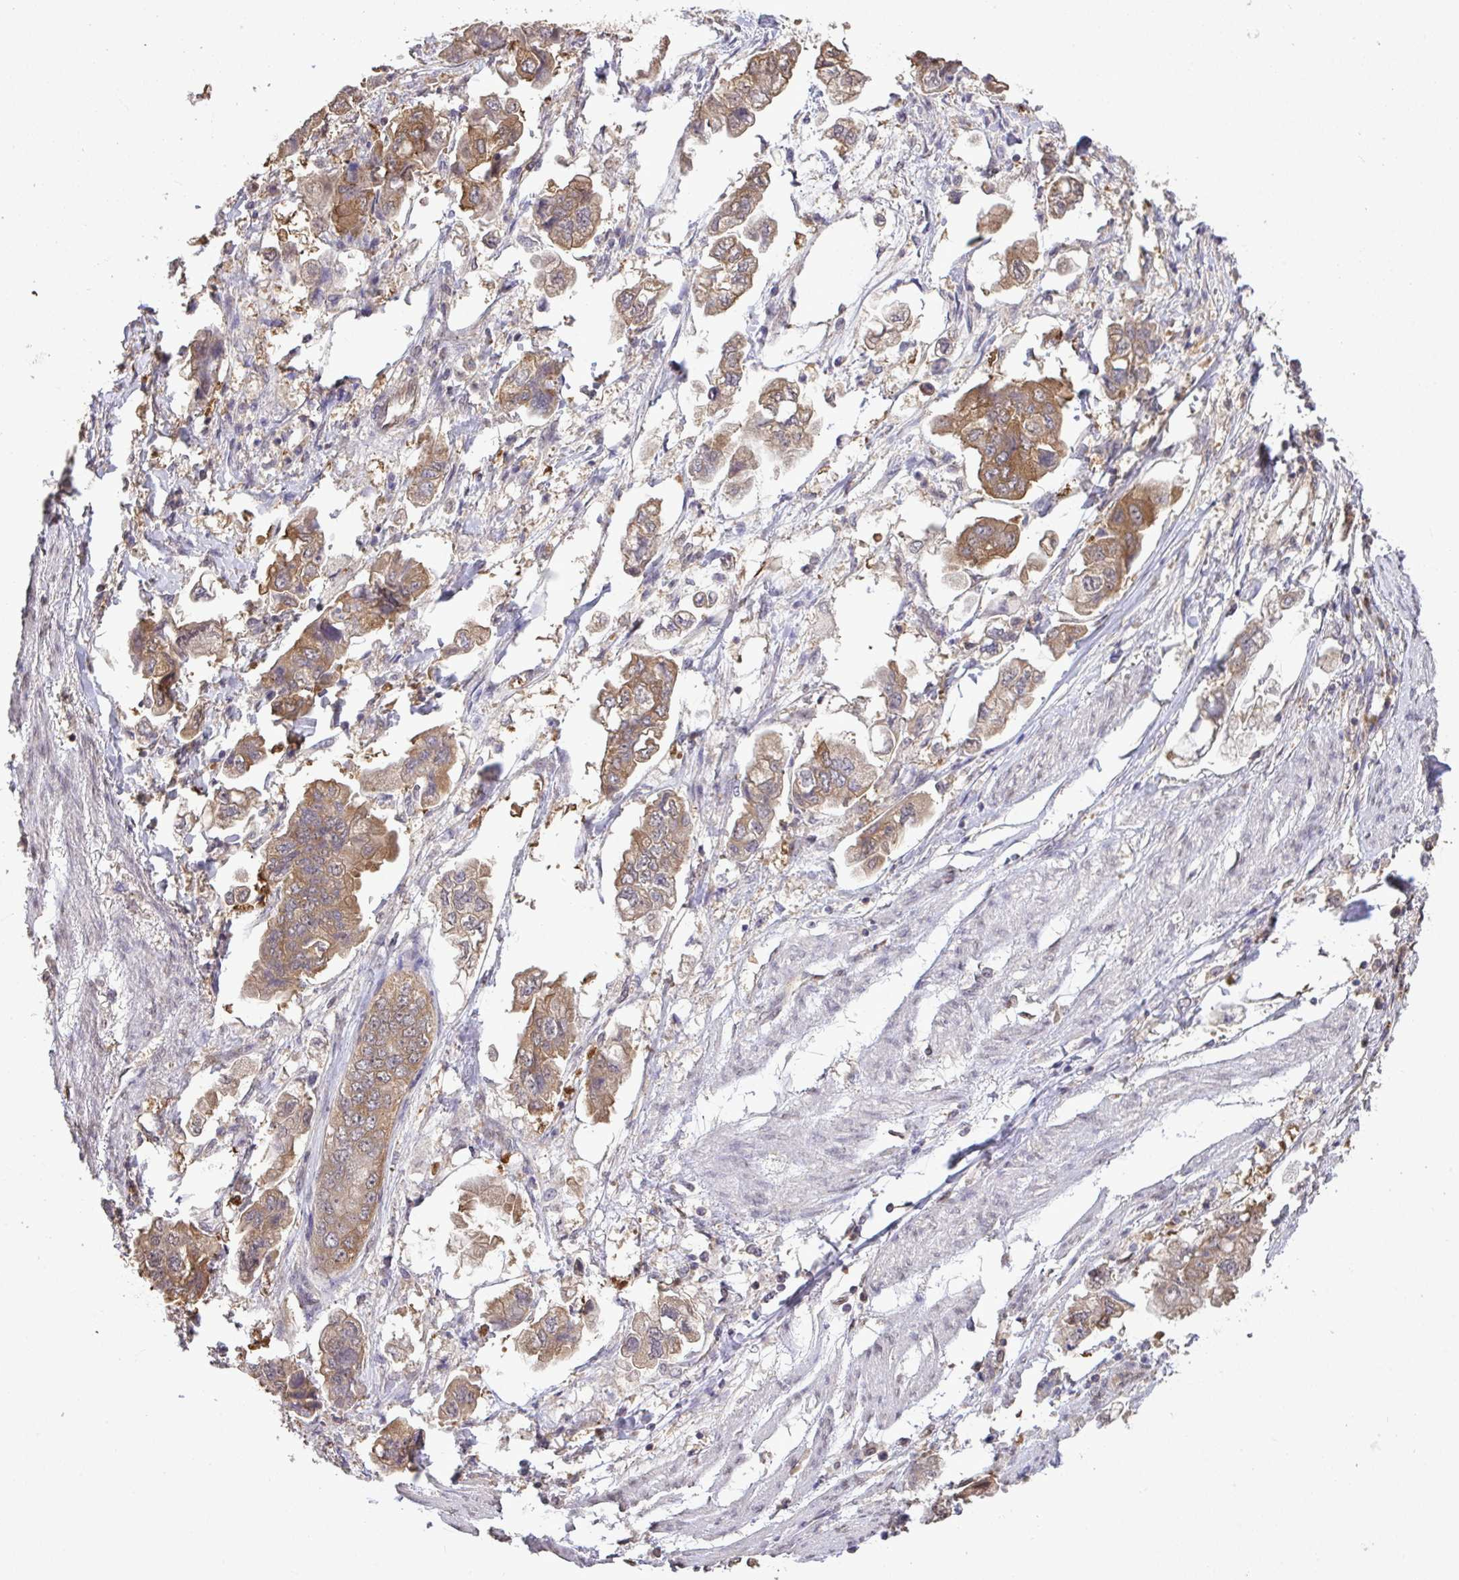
{"staining": {"intensity": "moderate", "quantity": ">75%", "location": "cytoplasmic/membranous"}, "tissue": "stomach cancer", "cell_type": "Tumor cells", "image_type": "cancer", "snomed": [{"axis": "morphology", "description": "Adenocarcinoma, NOS"}, {"axis": "topography", "description": "Stomach"}], "caption": "IHC of human stomach cancer exhibits medium levels of moderate cytoplasmic/membranous expression in approximately >75% of tumor cells.", "gene": "C12orf57", "patient": {"sex": "male", "age": 62}}